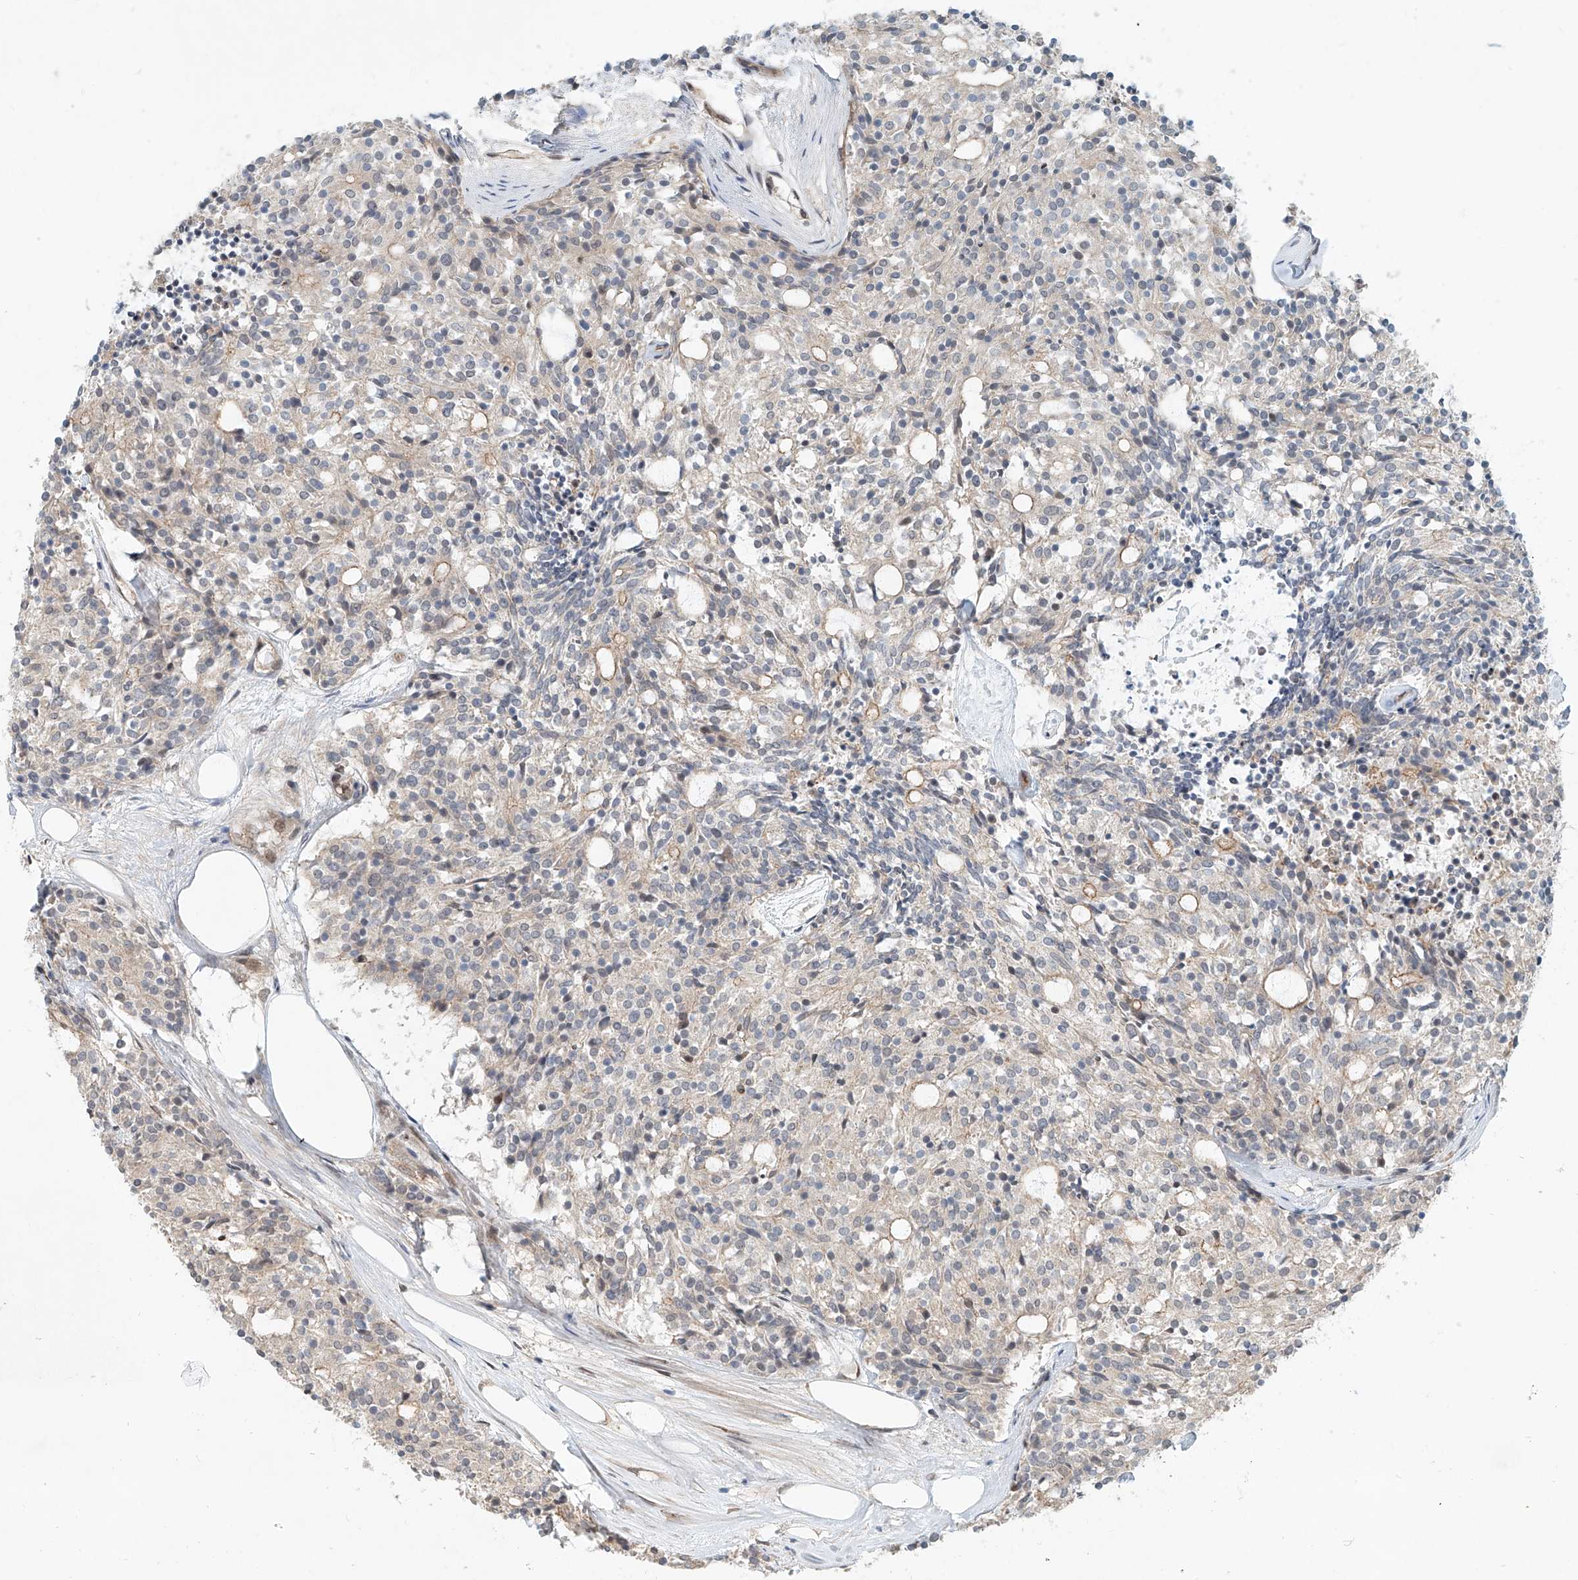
{"staining": {"intensity": "negative", "quantity": "none", "location": "none"}, "tissue": "carcinoid", "cell_type": "Tumor cells", "image_type": "cancer", "snomed": [{"axis": "morphology", "description": "Carcinoid, malignant, NOS"}, {"axis": "topography", "description": "Pancreas"}], "caption": "A micrograph of human carcinoid is negative for staining in tumor cells.", "gene": "SASH1", "patient": {"sex": "female", "age": 54}}